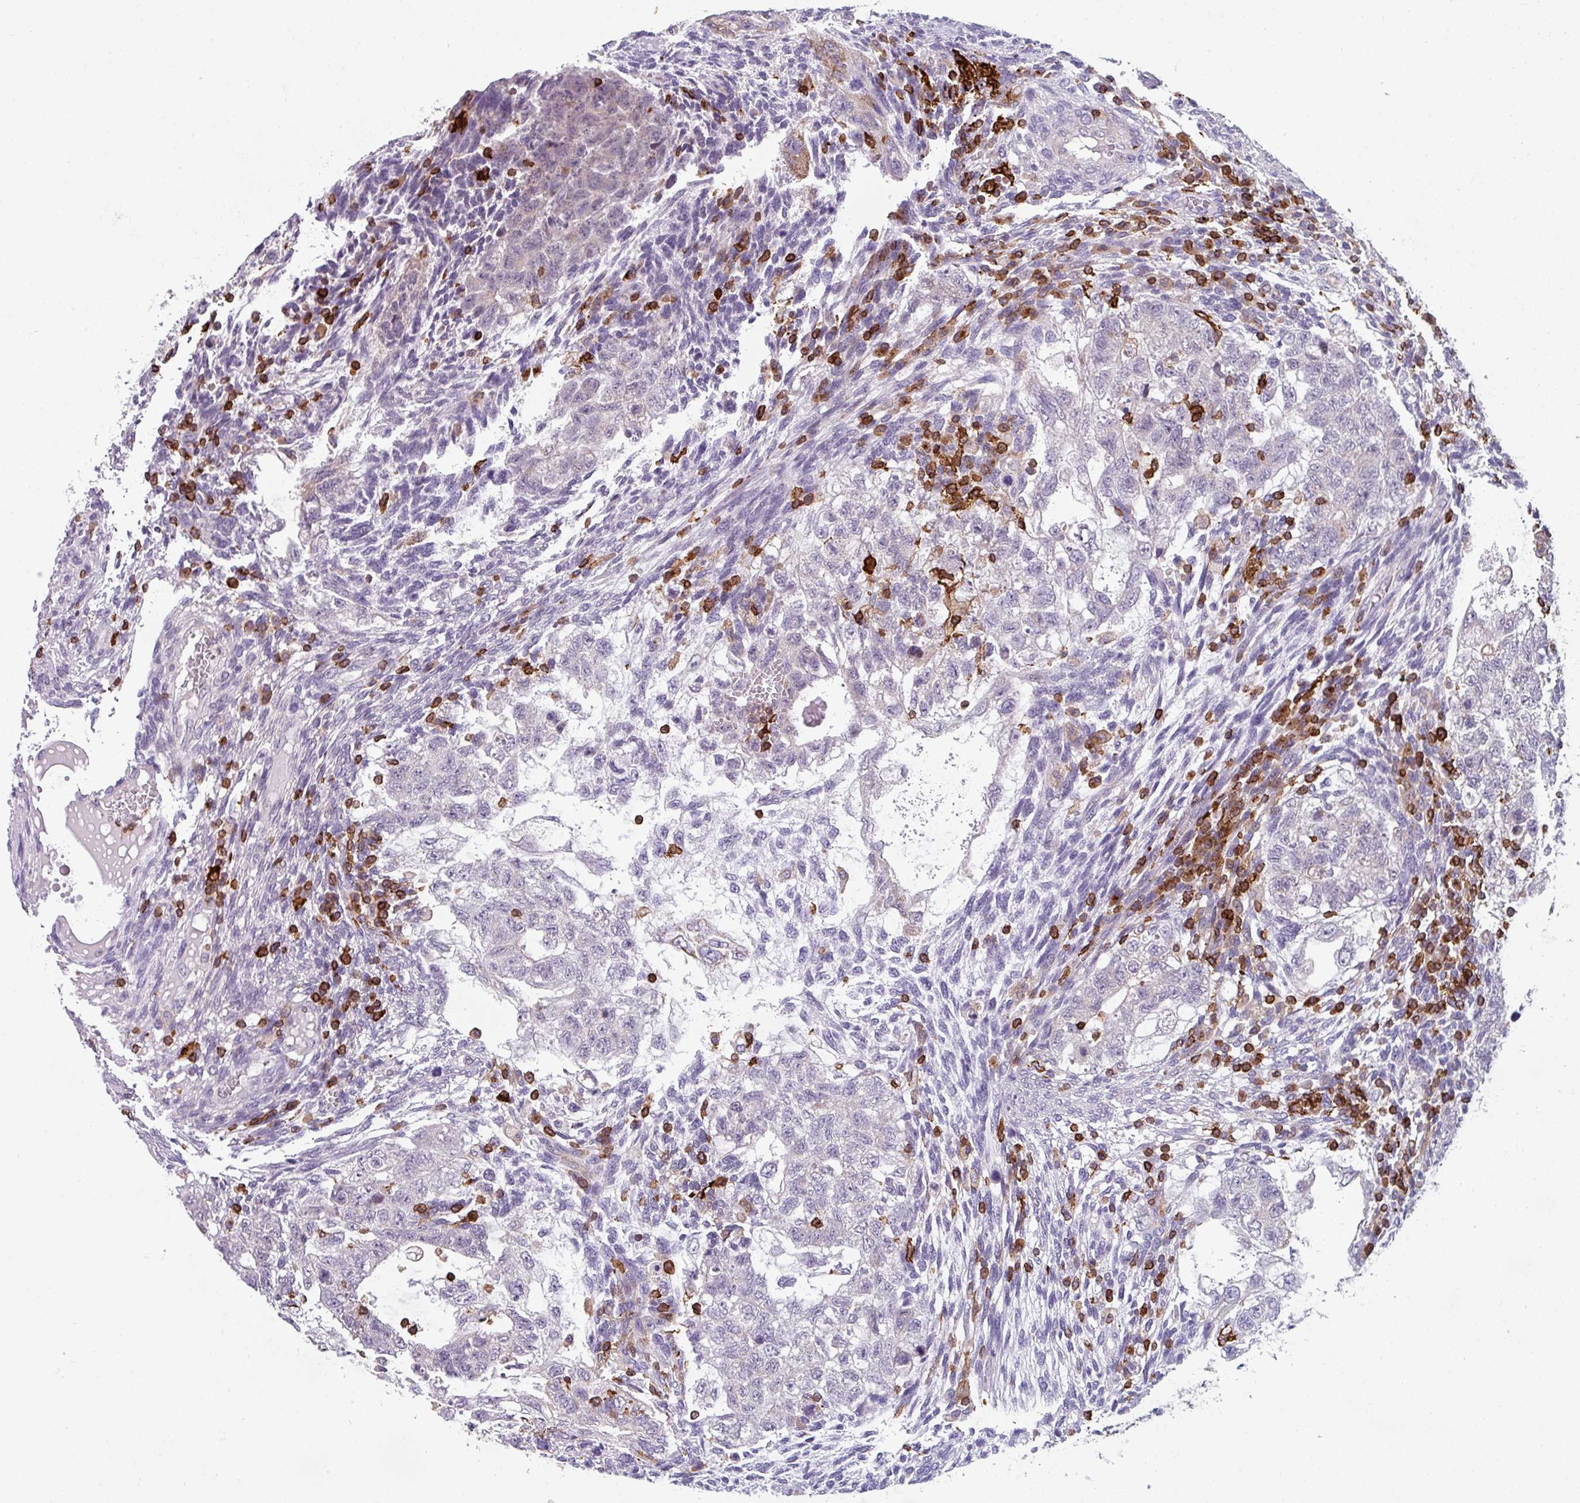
{"staining": {"intensity": "negative", "quantity": "none", "location": "none"}, "tissue": "testis cancer", "cell_type": "Tumor cells", "image_type": "cancer", "snomed": [{"axis": "morphology", "description": "Carcinoma, Embryonal, NOS"}, {"axis": "topography", "description": "Testis"}], "caption": "Tumor cells show no significant protein staining in testis cancer. Brightfield microscopy of immunohistochemistry (IHC) stained with DAB (3,3'-diaminobenzidine) (brown) and hematoxylin (blue), captured at high magnification.", "gene": "NEDD9", "patient": {"sex": "male", "age": 37}}